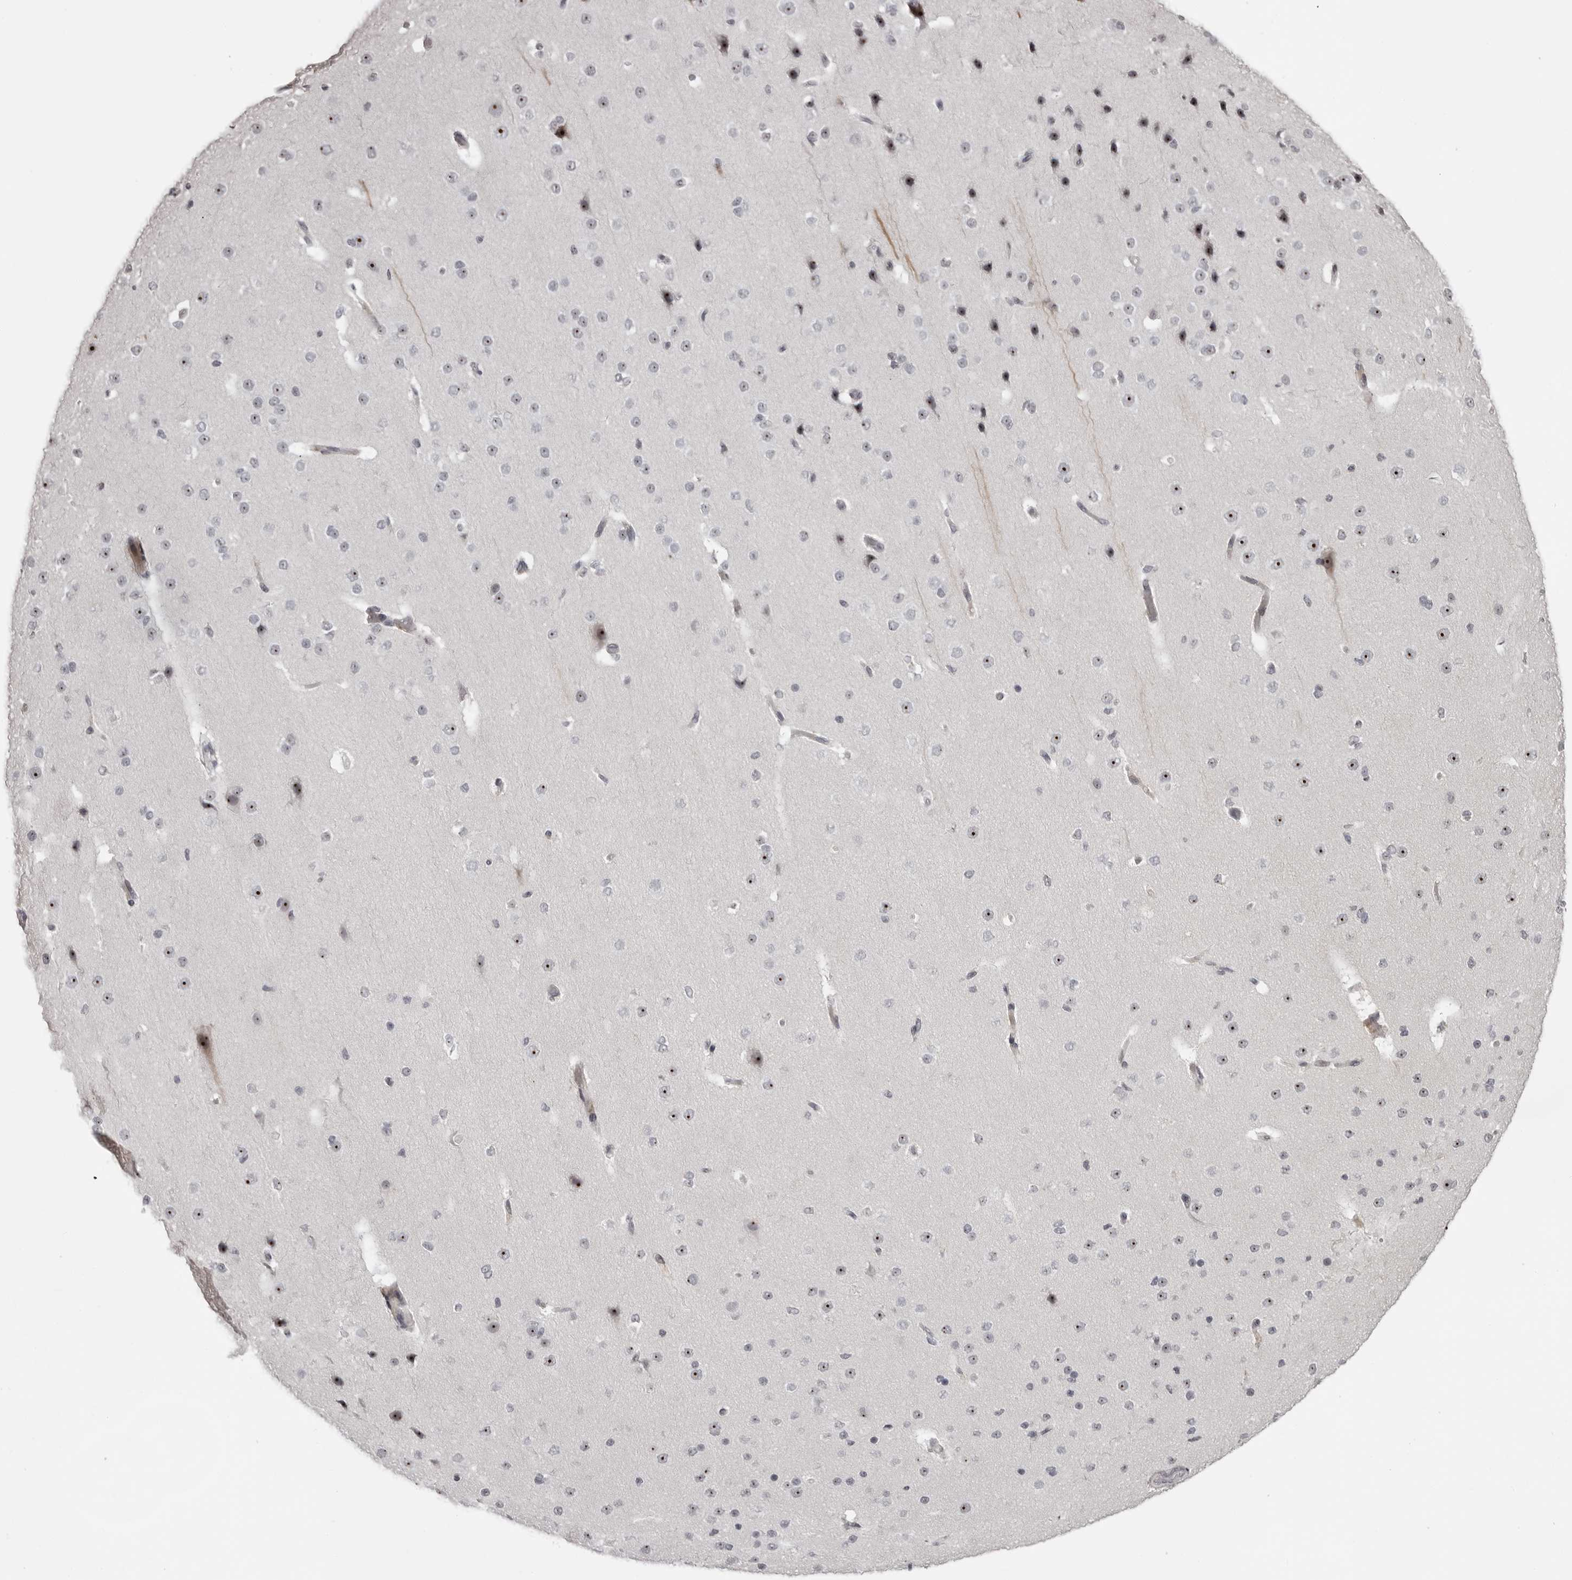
{"staining": {"intensity": "negative", "quantity": "none", "location": "none"}, "tissue": "cerebral cortex", "cell_type": "Endothelial cells", "image_type": "normal", "snomed": [{"axis": "morphology", "description": "Normal tissue, NOS"}, {"axis": "morphology", "description": "Developmental malformation"}, {"axis": "topography", "description": "Cerebral cortex"}], "caption": "Histopathology image shows no protein positivity in endothelial cells of unremarkable cerebral cortex. (Stains: DAB (3,3'-diaminobenzidine) immunohistochemistry with hematoxylin counter stain, Microscopy: brightfield microscopy at high magnification).", "gene": "HELZ", "patient": {"sex": "female", "age": 30}}